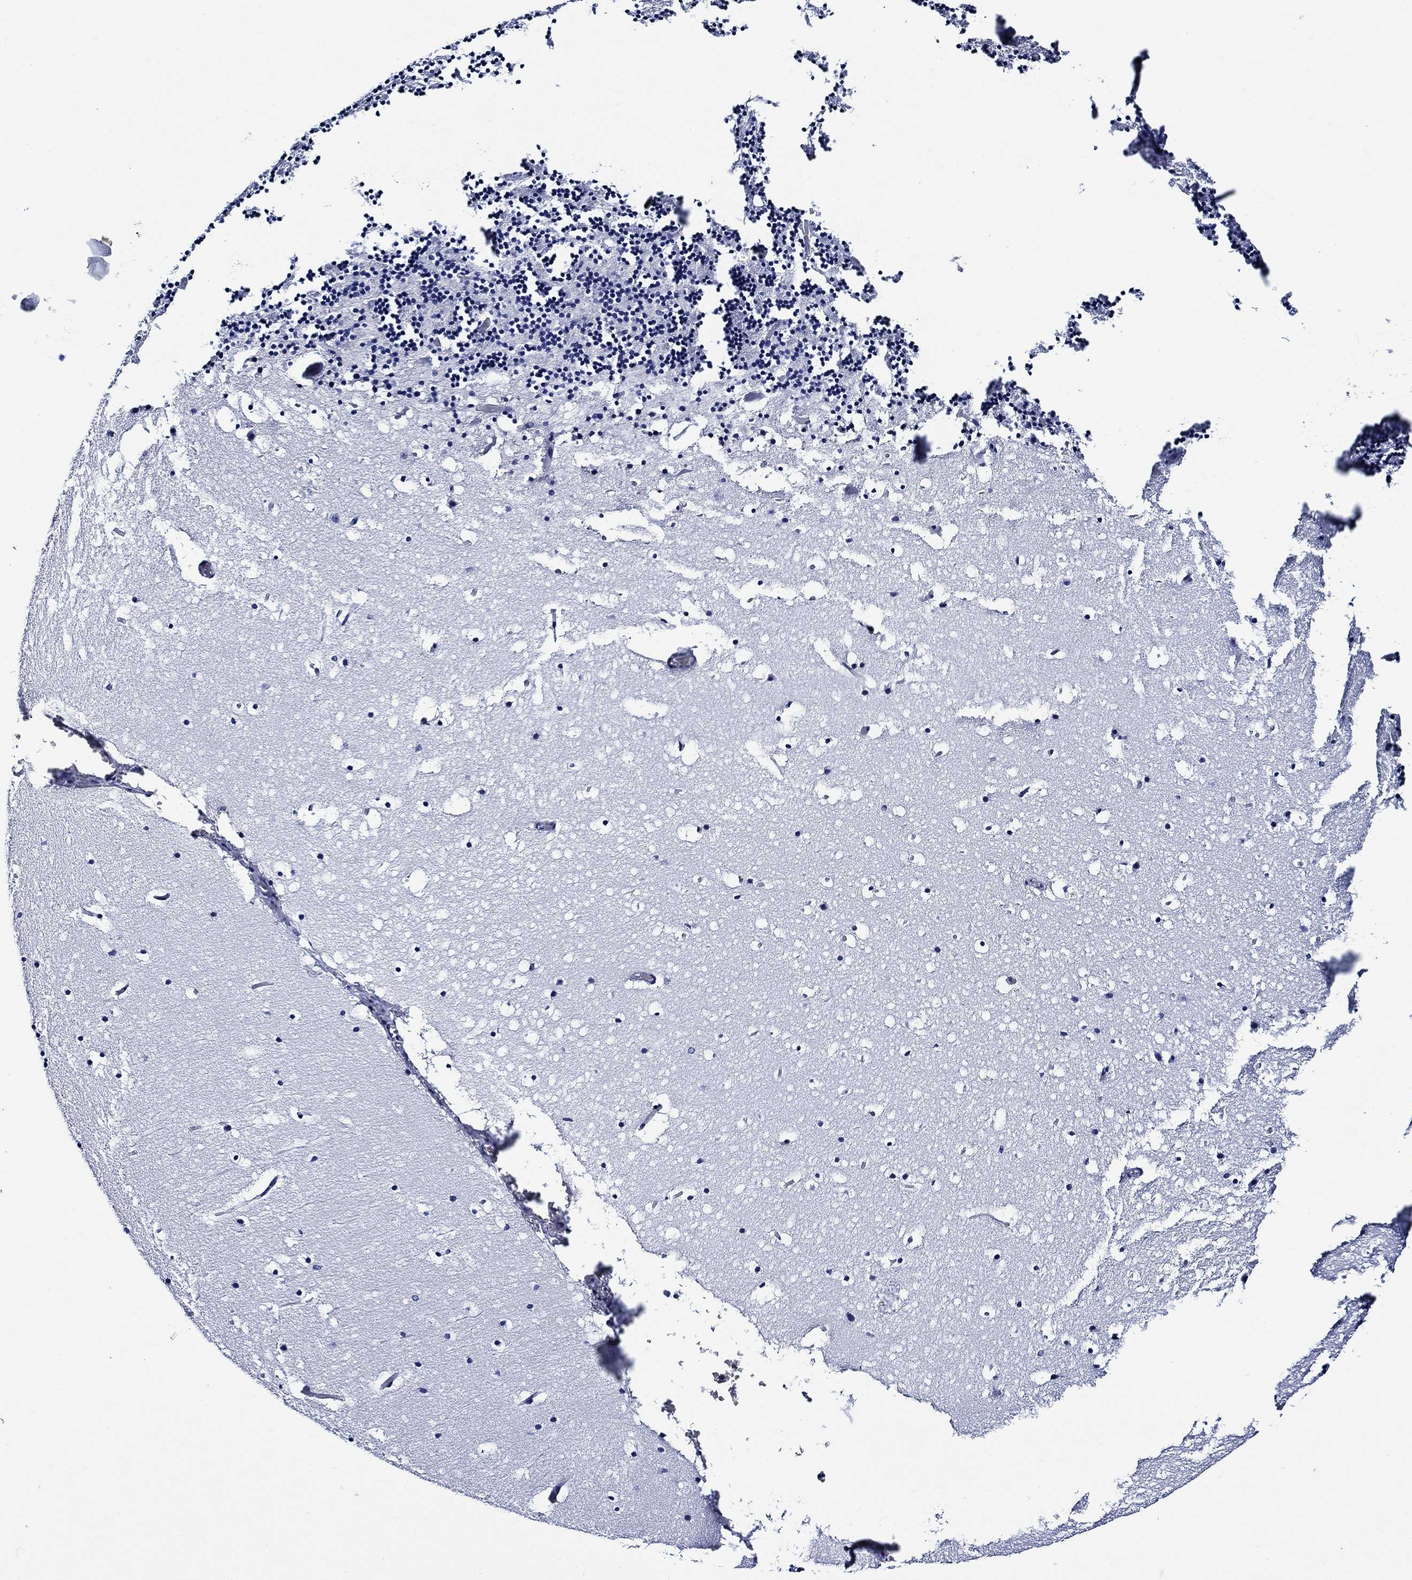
{"staining": {"intensity": "negative", "quantity": "none", "location": "none"}, "tissue": "cerebellum", "cell_type": "Cells in granular layer", "image_type": "normal", "snomed": [{"axis": "morphology", "description": "Normal tissue, NOS"}, {"axis": "topography", "description": "Cerebellum"}], "caption": "Cerebellum was stained to show a protein in brown. There is no significant staining in cells in granular layer.", "gene": "WDR62", "patient": {"sex": "male", "age": 37}}